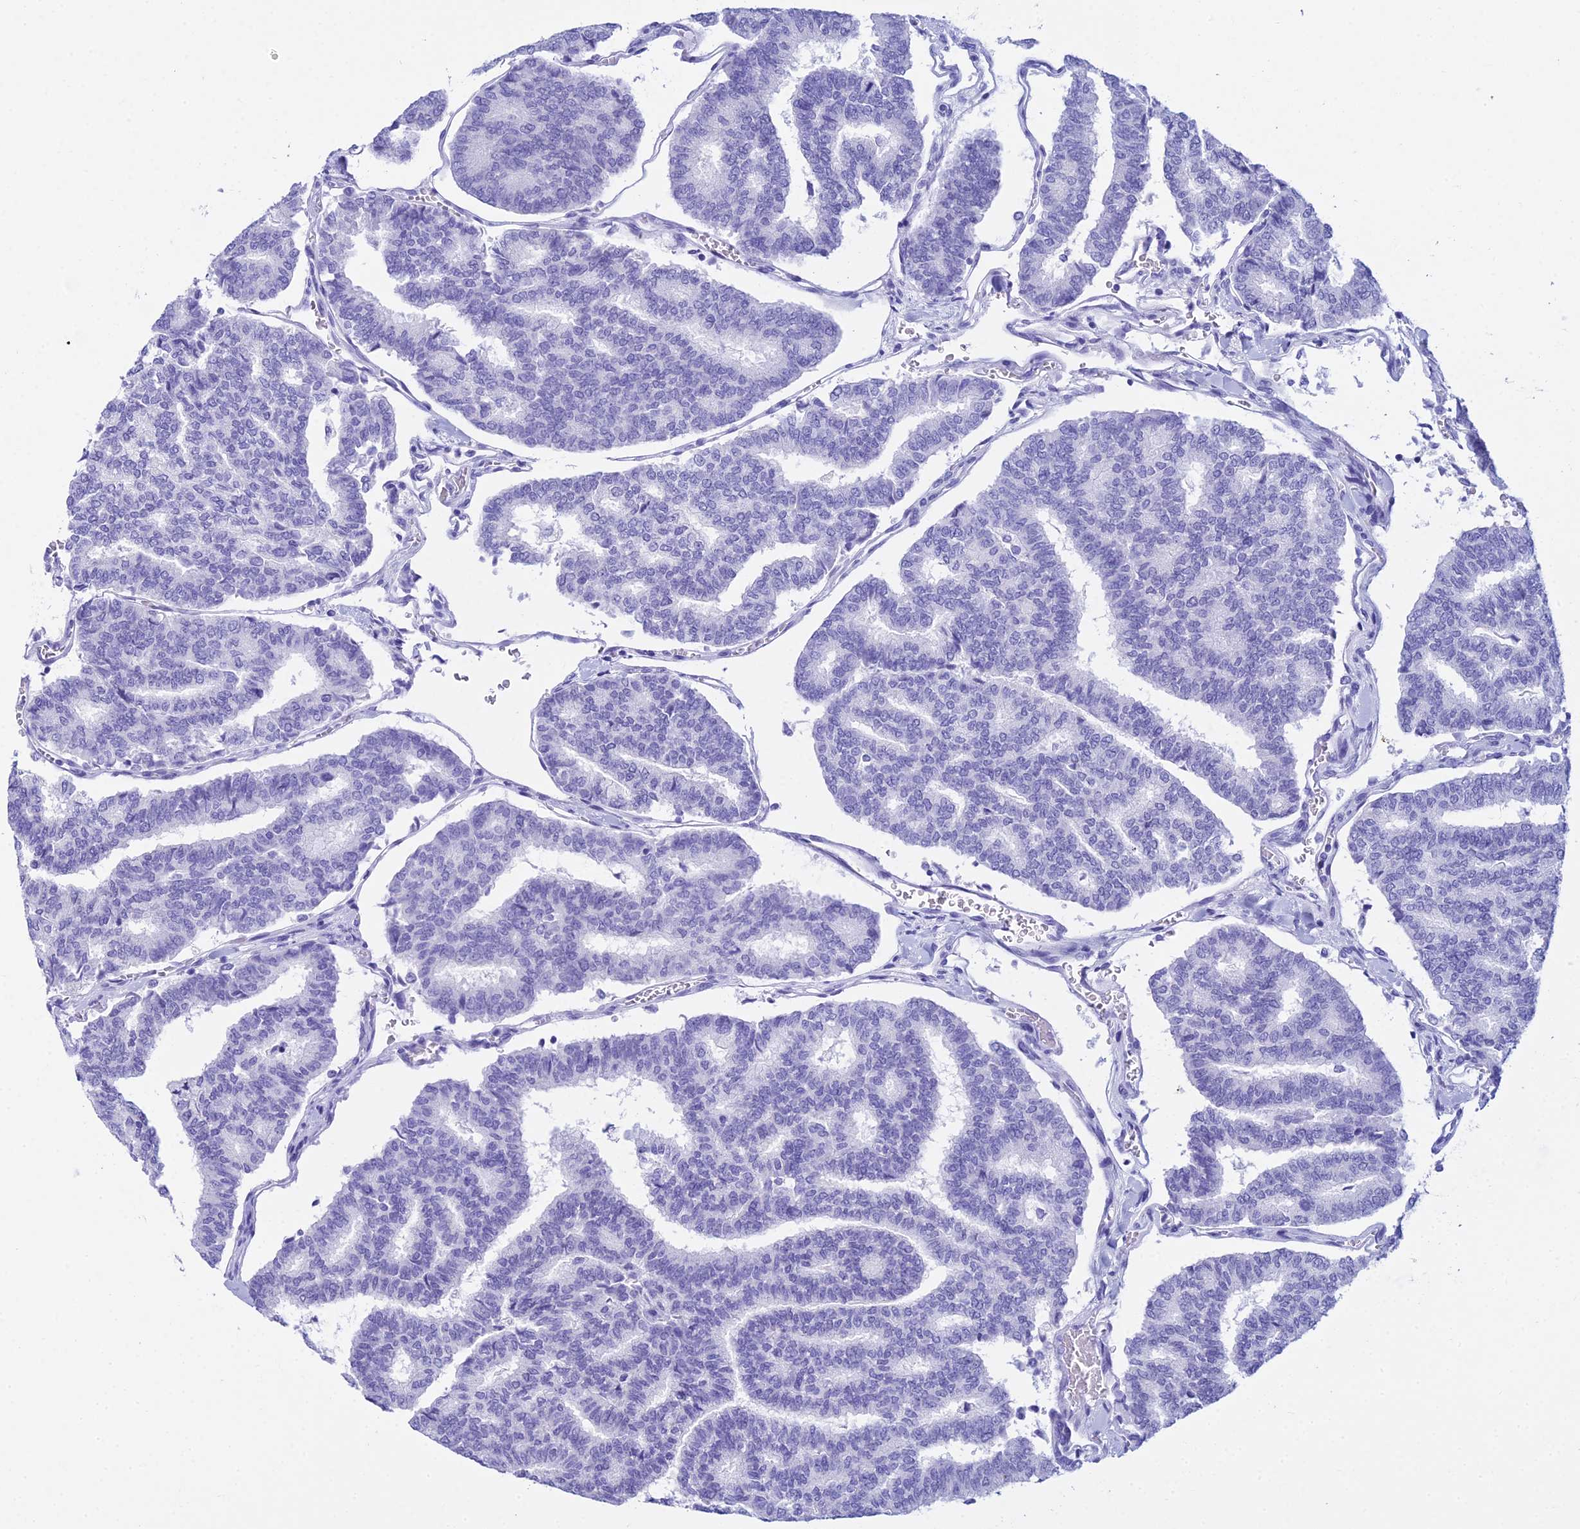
{"staining": {"intensity": "negative", "quantity": "none", "location": "none"}, "tissue": "thyroid cancer", "cell_type": "Tumor cells", "image_type": "cancer", "snomed": [{"axis": "morphology", "description": "Papillary adenocarcinoma, NOS"}, {"axis": "topography", "description": "Thyroid gland"}], "caption": "High power microscopy image of an IHC photomicrograph of thyroid papillary adenocarcinoma, revealing no significant positivity in tumor cells.", "gene": "ZNF442", "patient": {"sex": "female", "age": 35}}